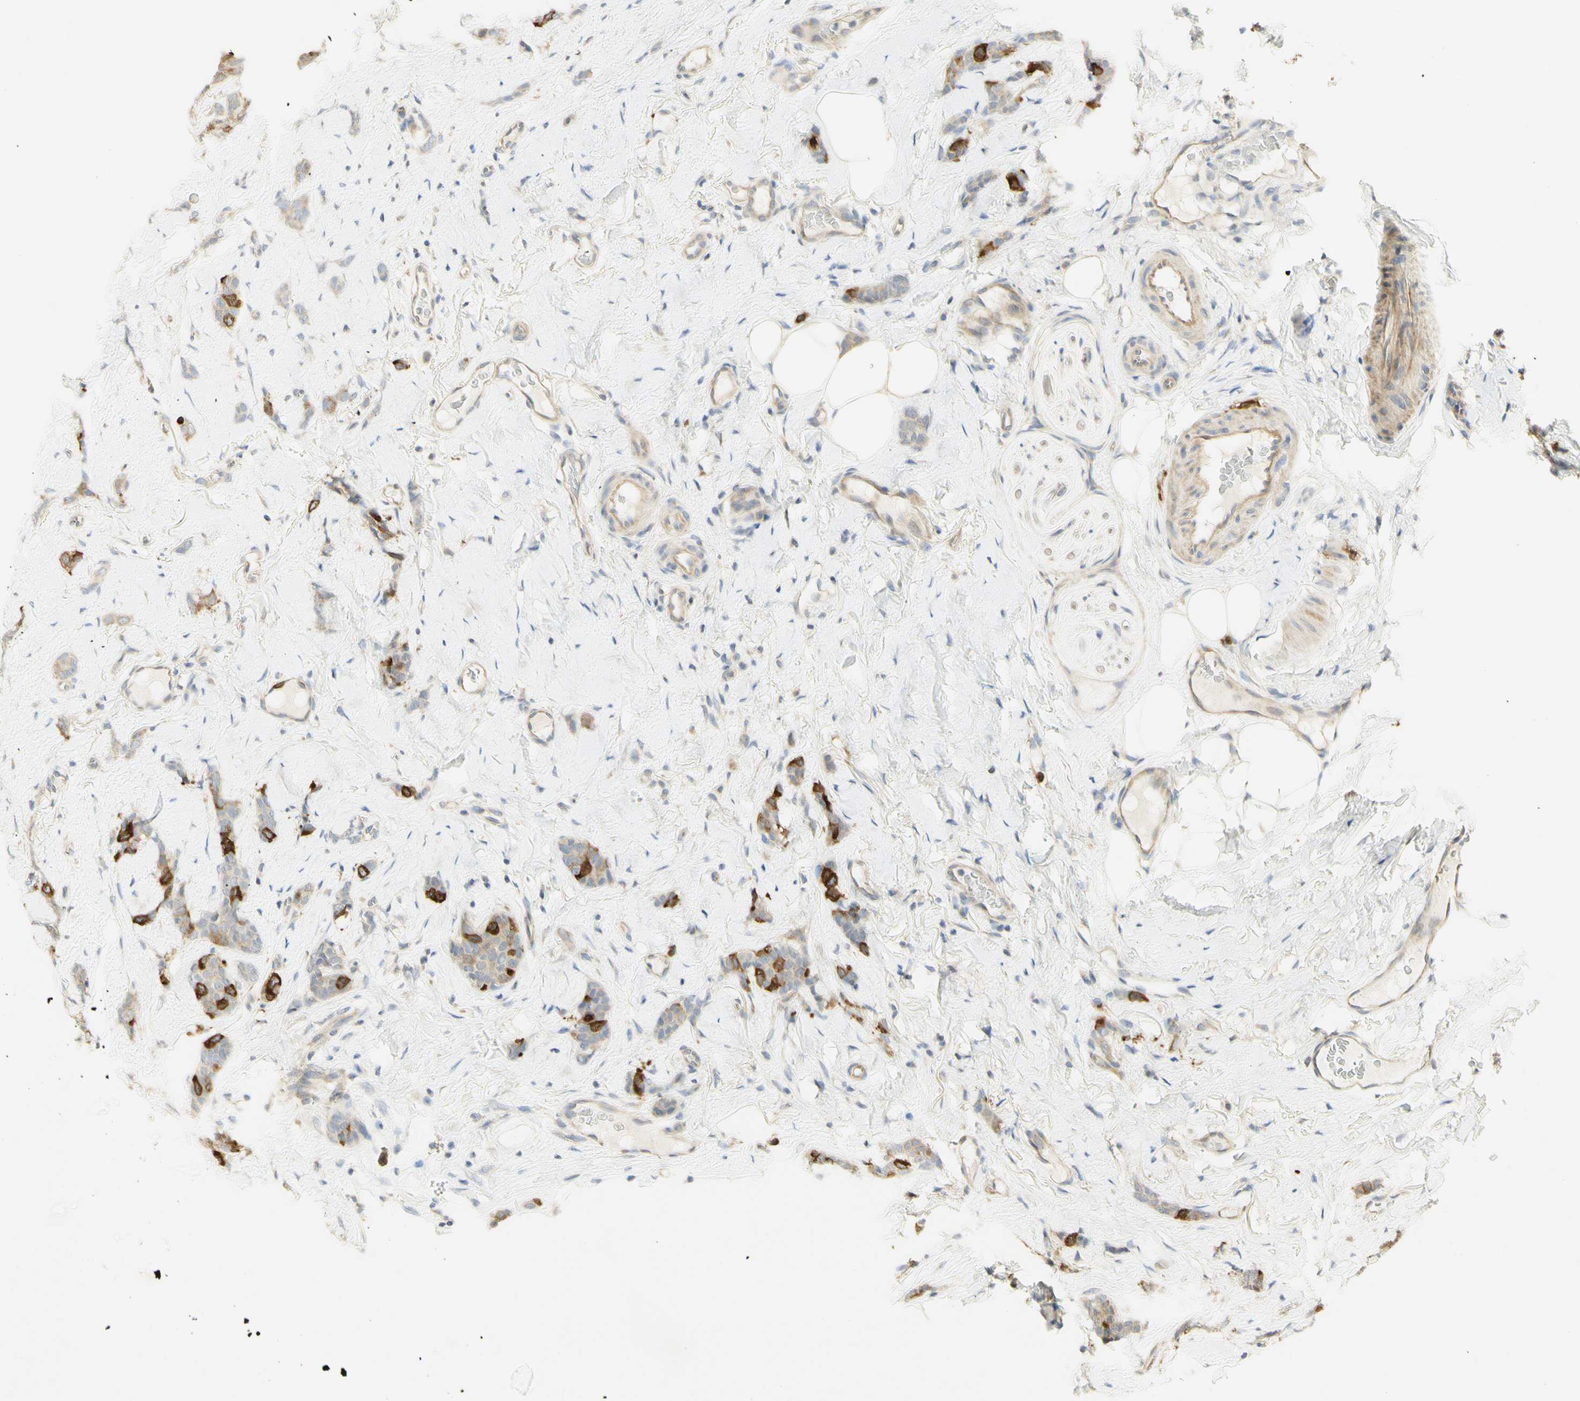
{"staining": {"intensity": "strong", "quantity": "25%-75%", "location": "cytoplasmic/membranous"}, "tissue": "breast cancer", "cell_type": "Tumor cells", "image_type": "cancer", "snomed": [{"axis": "morphology", "description": "Lobular carcinoma"}, {"axis": "topography", "description": "Skin"}, {"axis": "topography", "description": "Breast"}], "caption": "Tumor cells exhibit high levels of strong cytoplasmic/membranous positivity in about 25%-75% of cells in human breast lobular carcinoma.", "gene": "KIF11", "patient": {"sex": "female", "age": 46}}